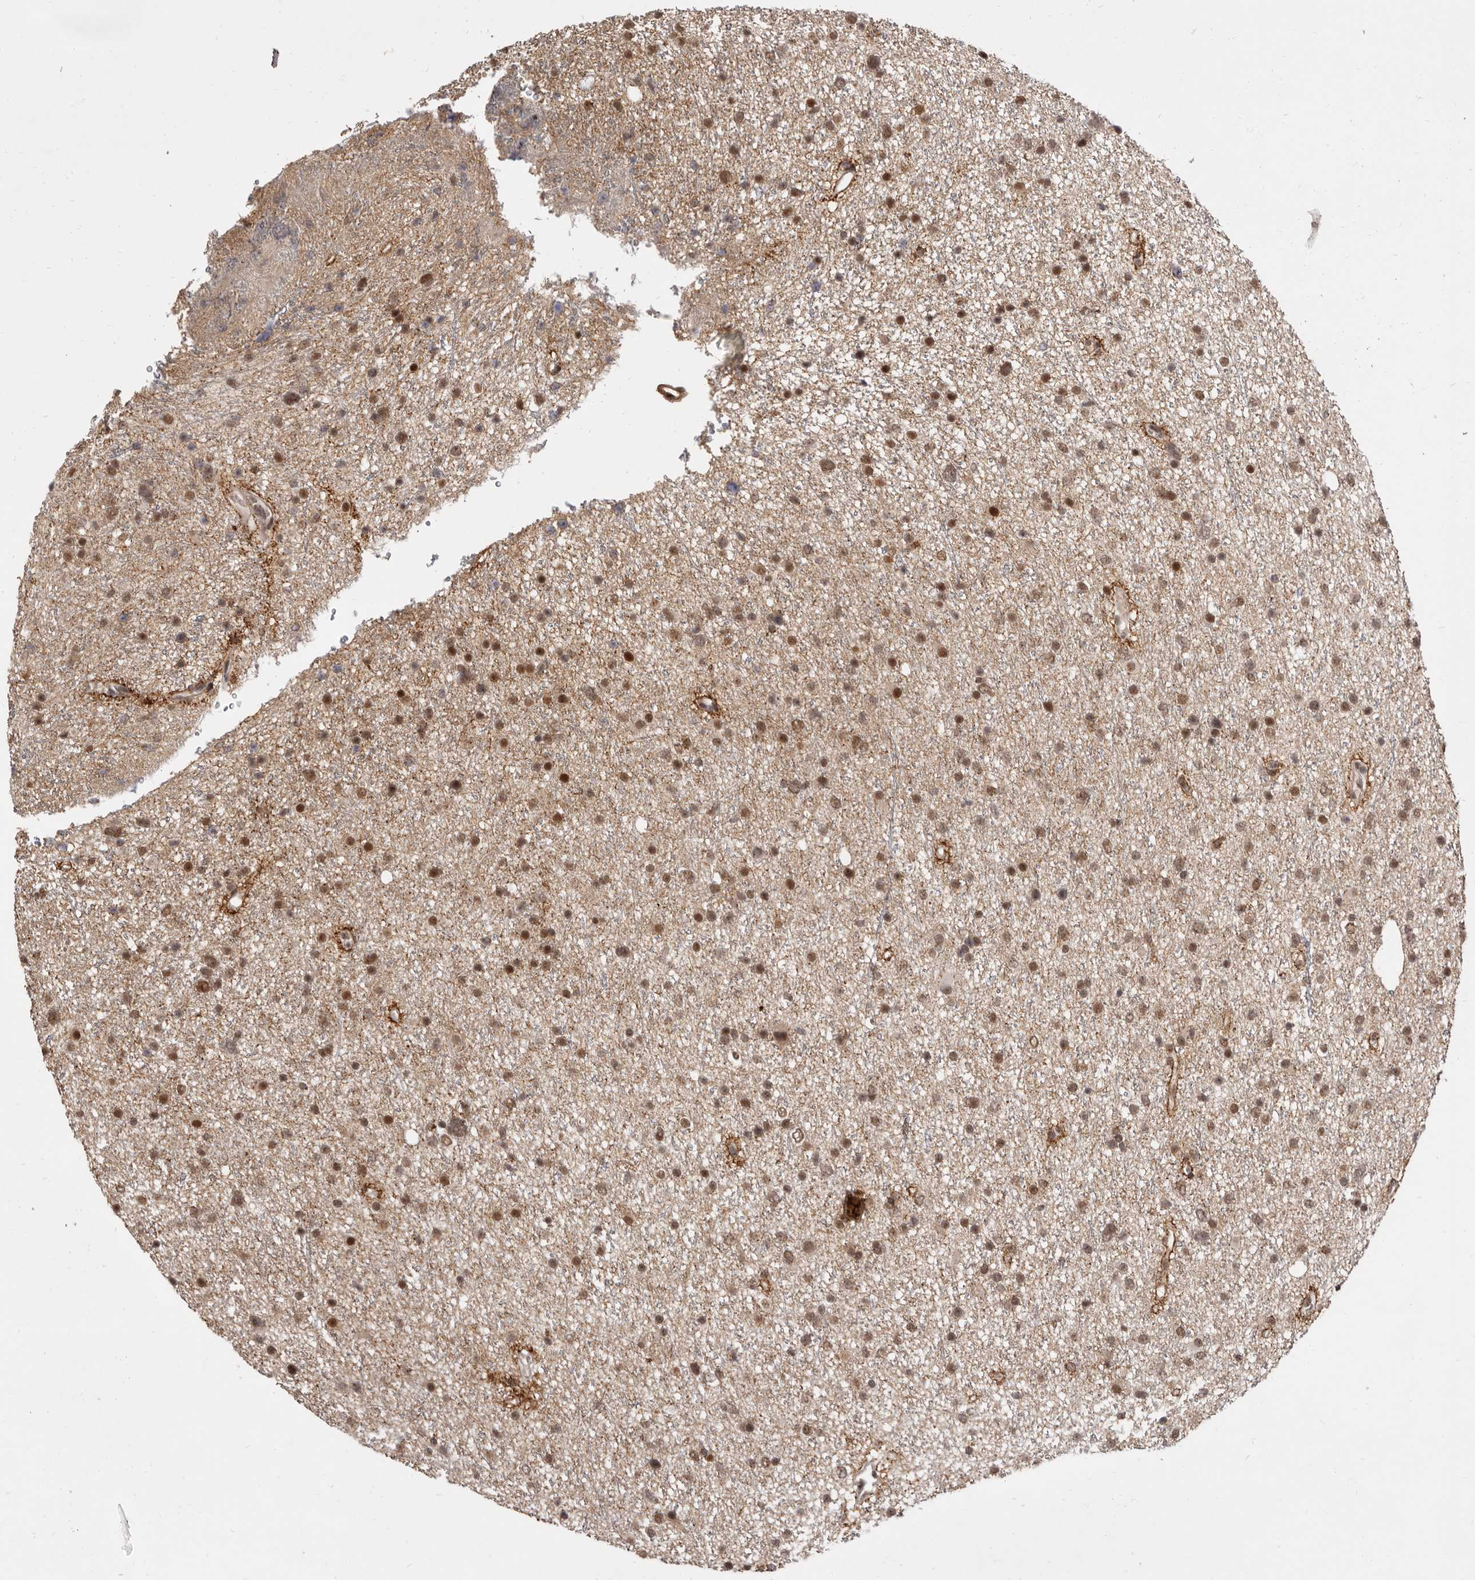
{"staining": {"intensity": "moderate", "quantity": "25%-75%", "location": "nuclear"}, "tissue": "glioma", "cell_type": "Tumor cells", "image_type": "cancer", "snomed": [{"axis": "morphology", "description": "Glioma, malignant, Low grade"}, {"axis": "topography", "description": "Cerebral cortex"}], "caption": "Brown immunohistochemical staining in glioma reveals moderate nuclear positivity in about 25%-75% of tumor cells.", "gene": "ZNF326", "patient": {"sex": "female", "age": 39}}